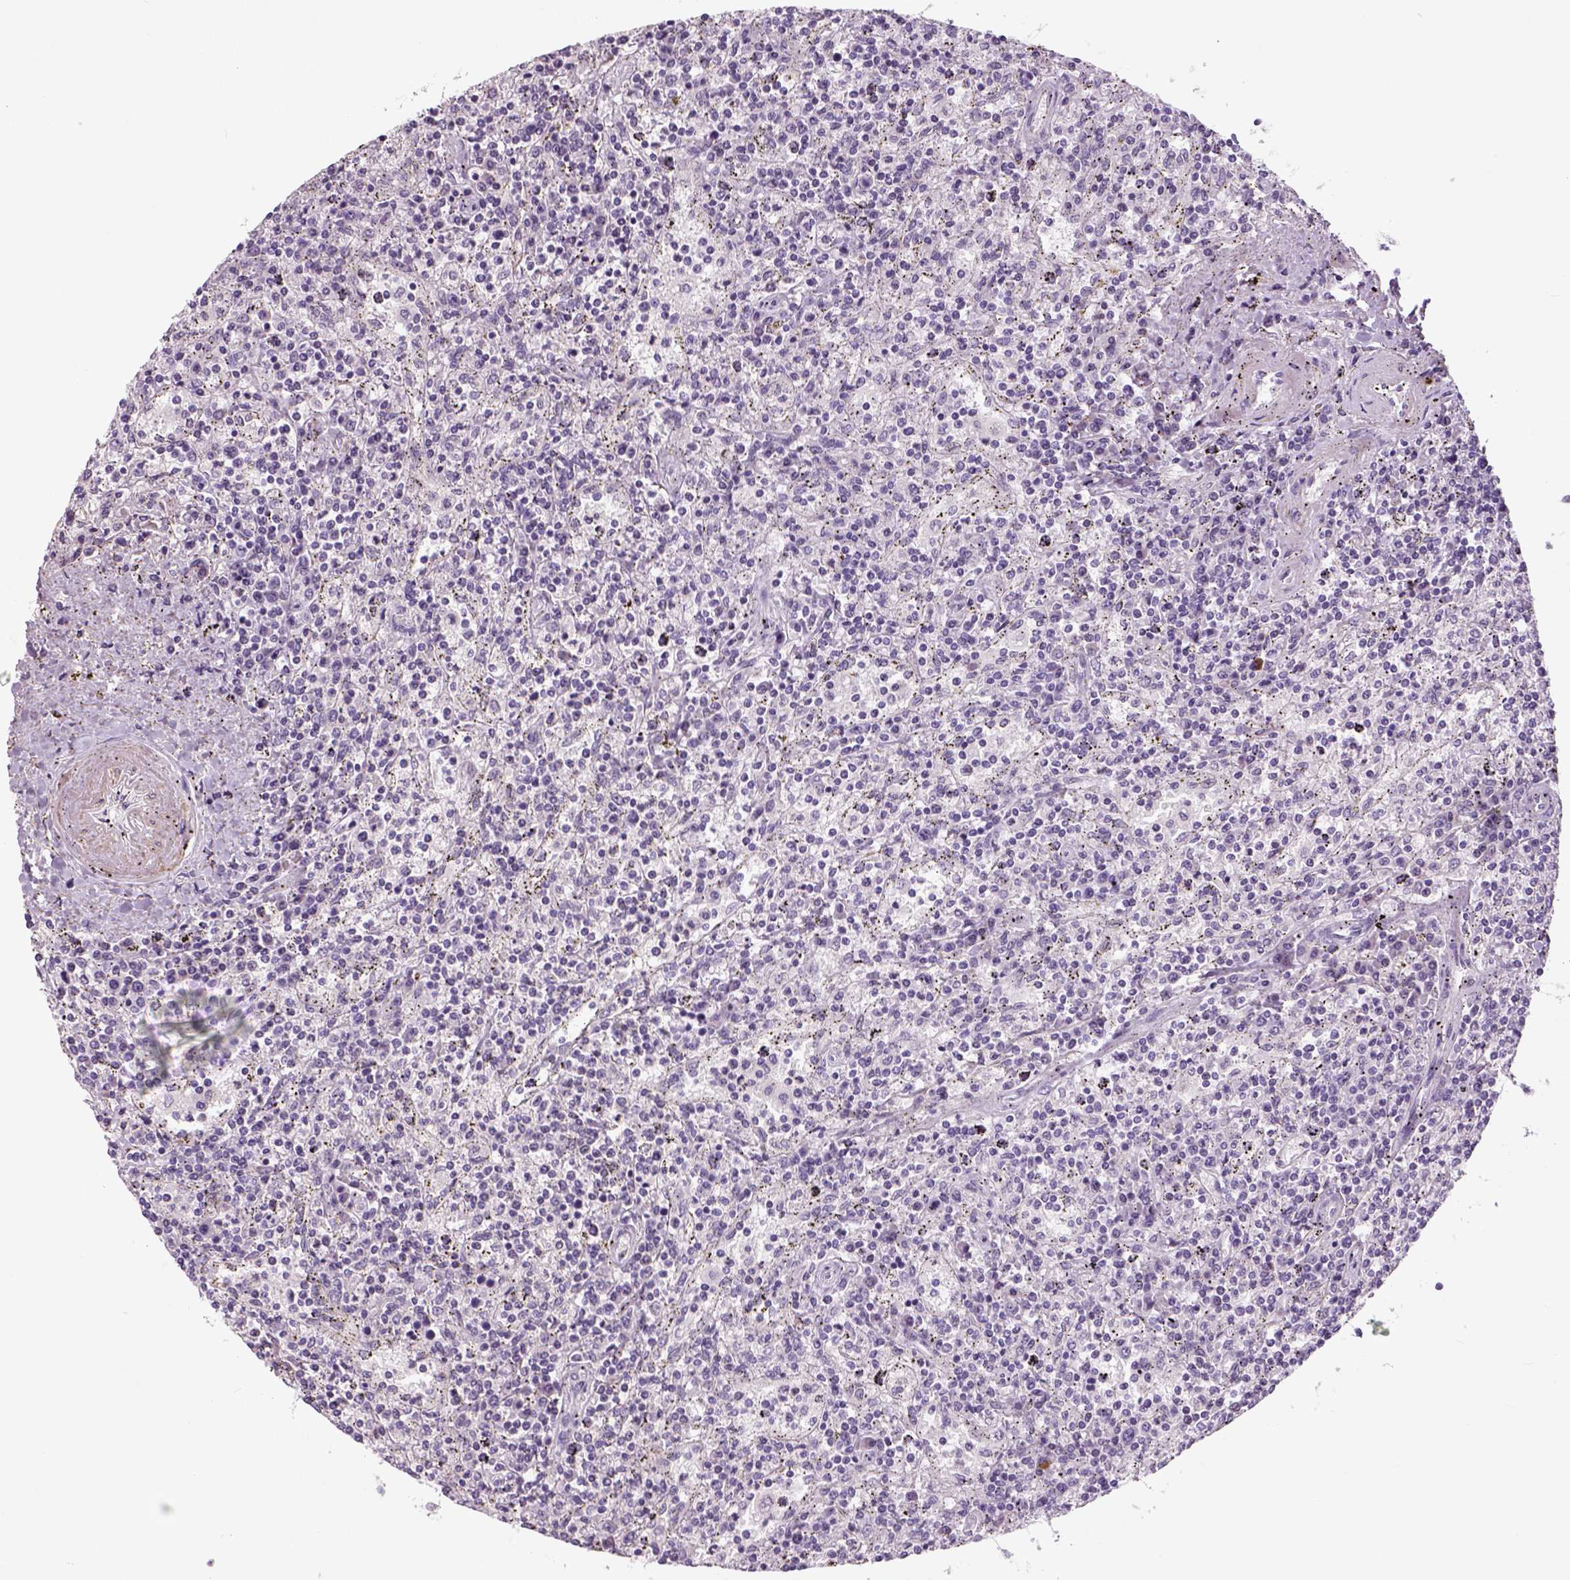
{"staining": {"intensity": "negative", "quantity": "none", "location": "none"}, "tissue": "lymphoma", "cell_type": "Tumor cells", "image_type": "cancer", "snomed": [{"axis": "morphology", "description": "Malignant lymphoma, non-Hodgkin's type, Low grade"}, {"axis": "topography", "description": "Spleen"}], "caption": "The image displays no staining of tumor cells in low-grade malignant lymphoma, non-Hodgkin's type.", "gene": "NECAB1", "patient": {"sex": "male", "age": 62}}